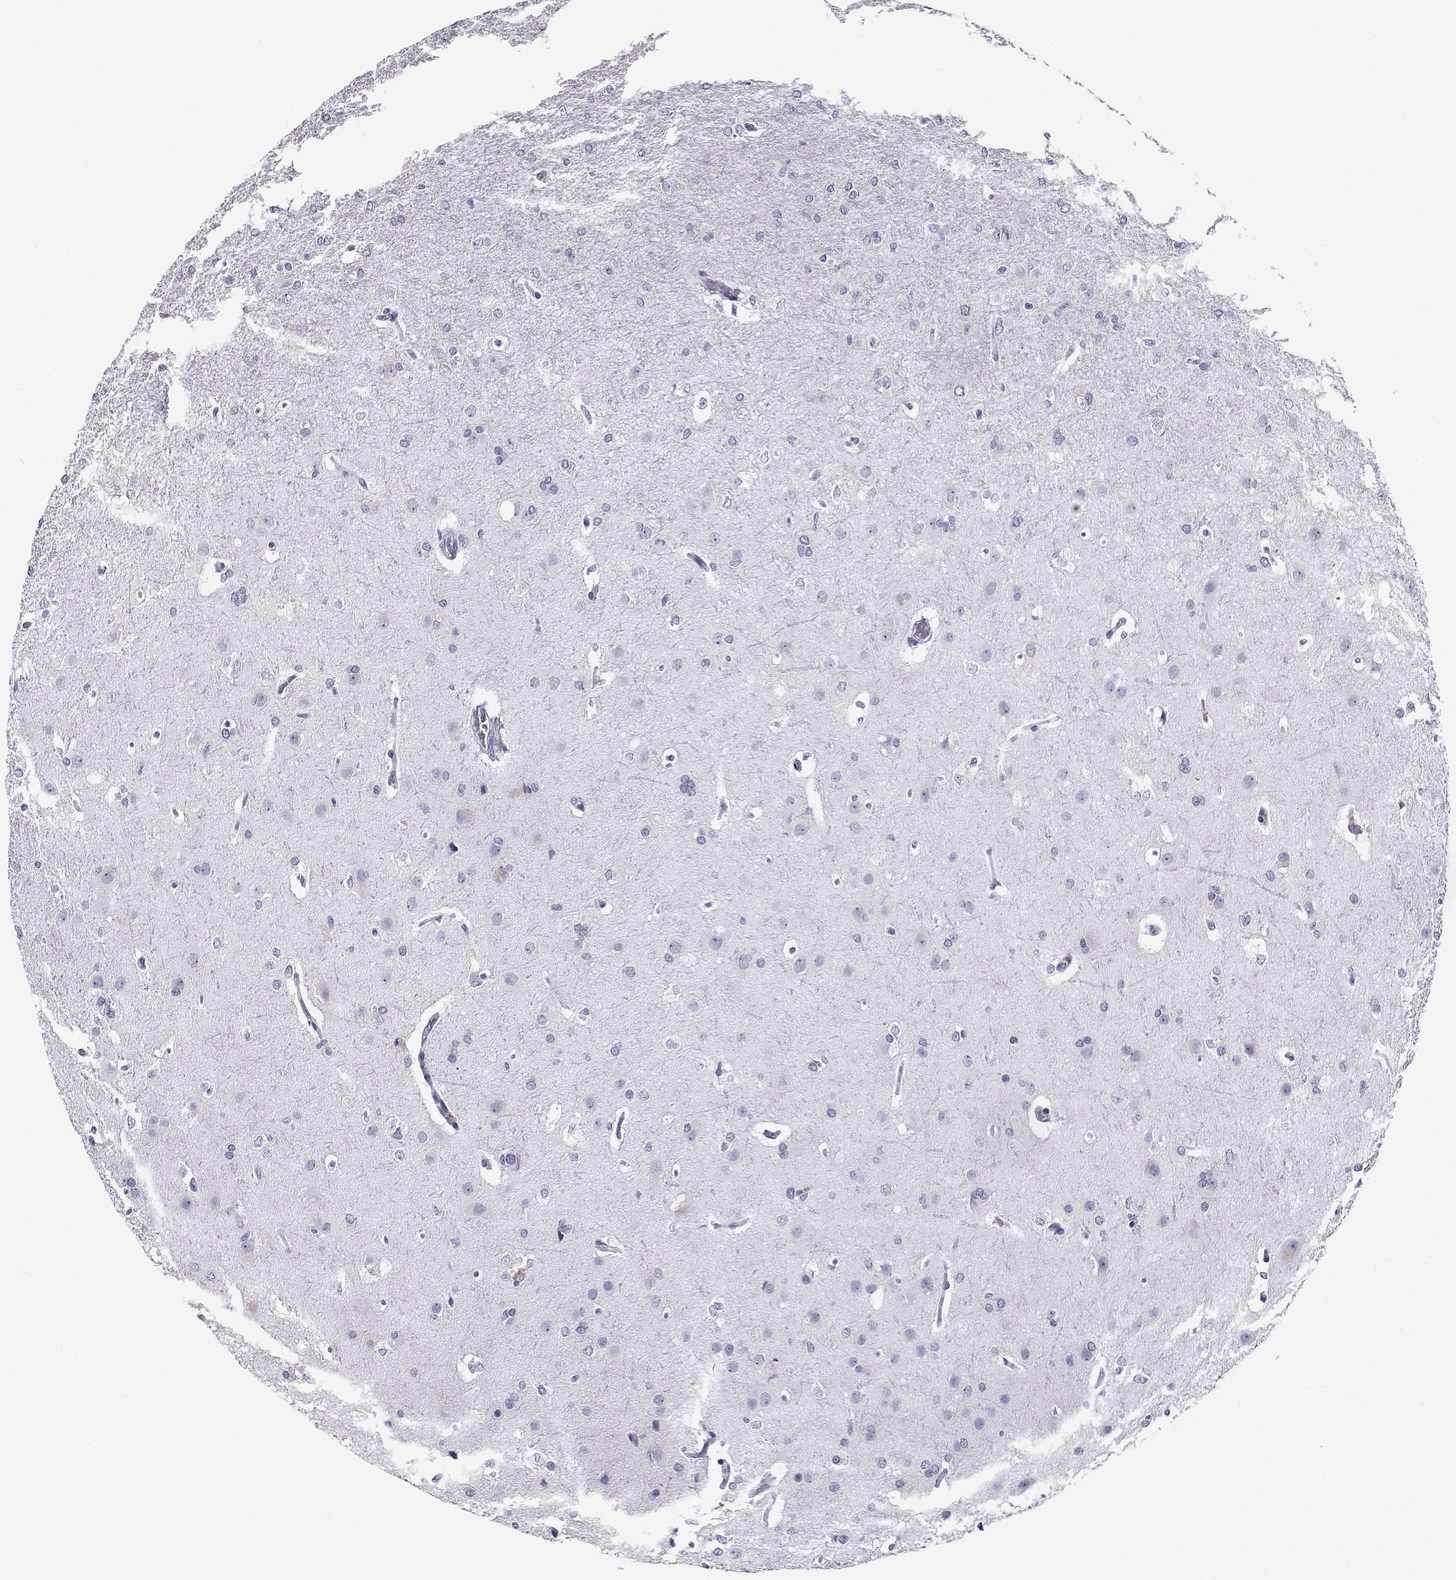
{"staining": {"intensity": "negative", "quantity": "none", "location": "none"}, "tissue": "glioma", "cell_type": "Tumor cells", "image_type": "cancer", "snomed": [{"axis": "morphology", "description": "Glioma, malignant, High grade"}, {"axis": "topography", "description": "Brain"}], "caption": "This histopathology image is of high-grade glioma (malignant) stained with immunohistochemistry (IHC) to label a protein in brown with the nuclei are counter-stained blue. There is no expression in tumor cells.", "gene": "CABS1", "patient": {"sex": "male", "age": 68}}